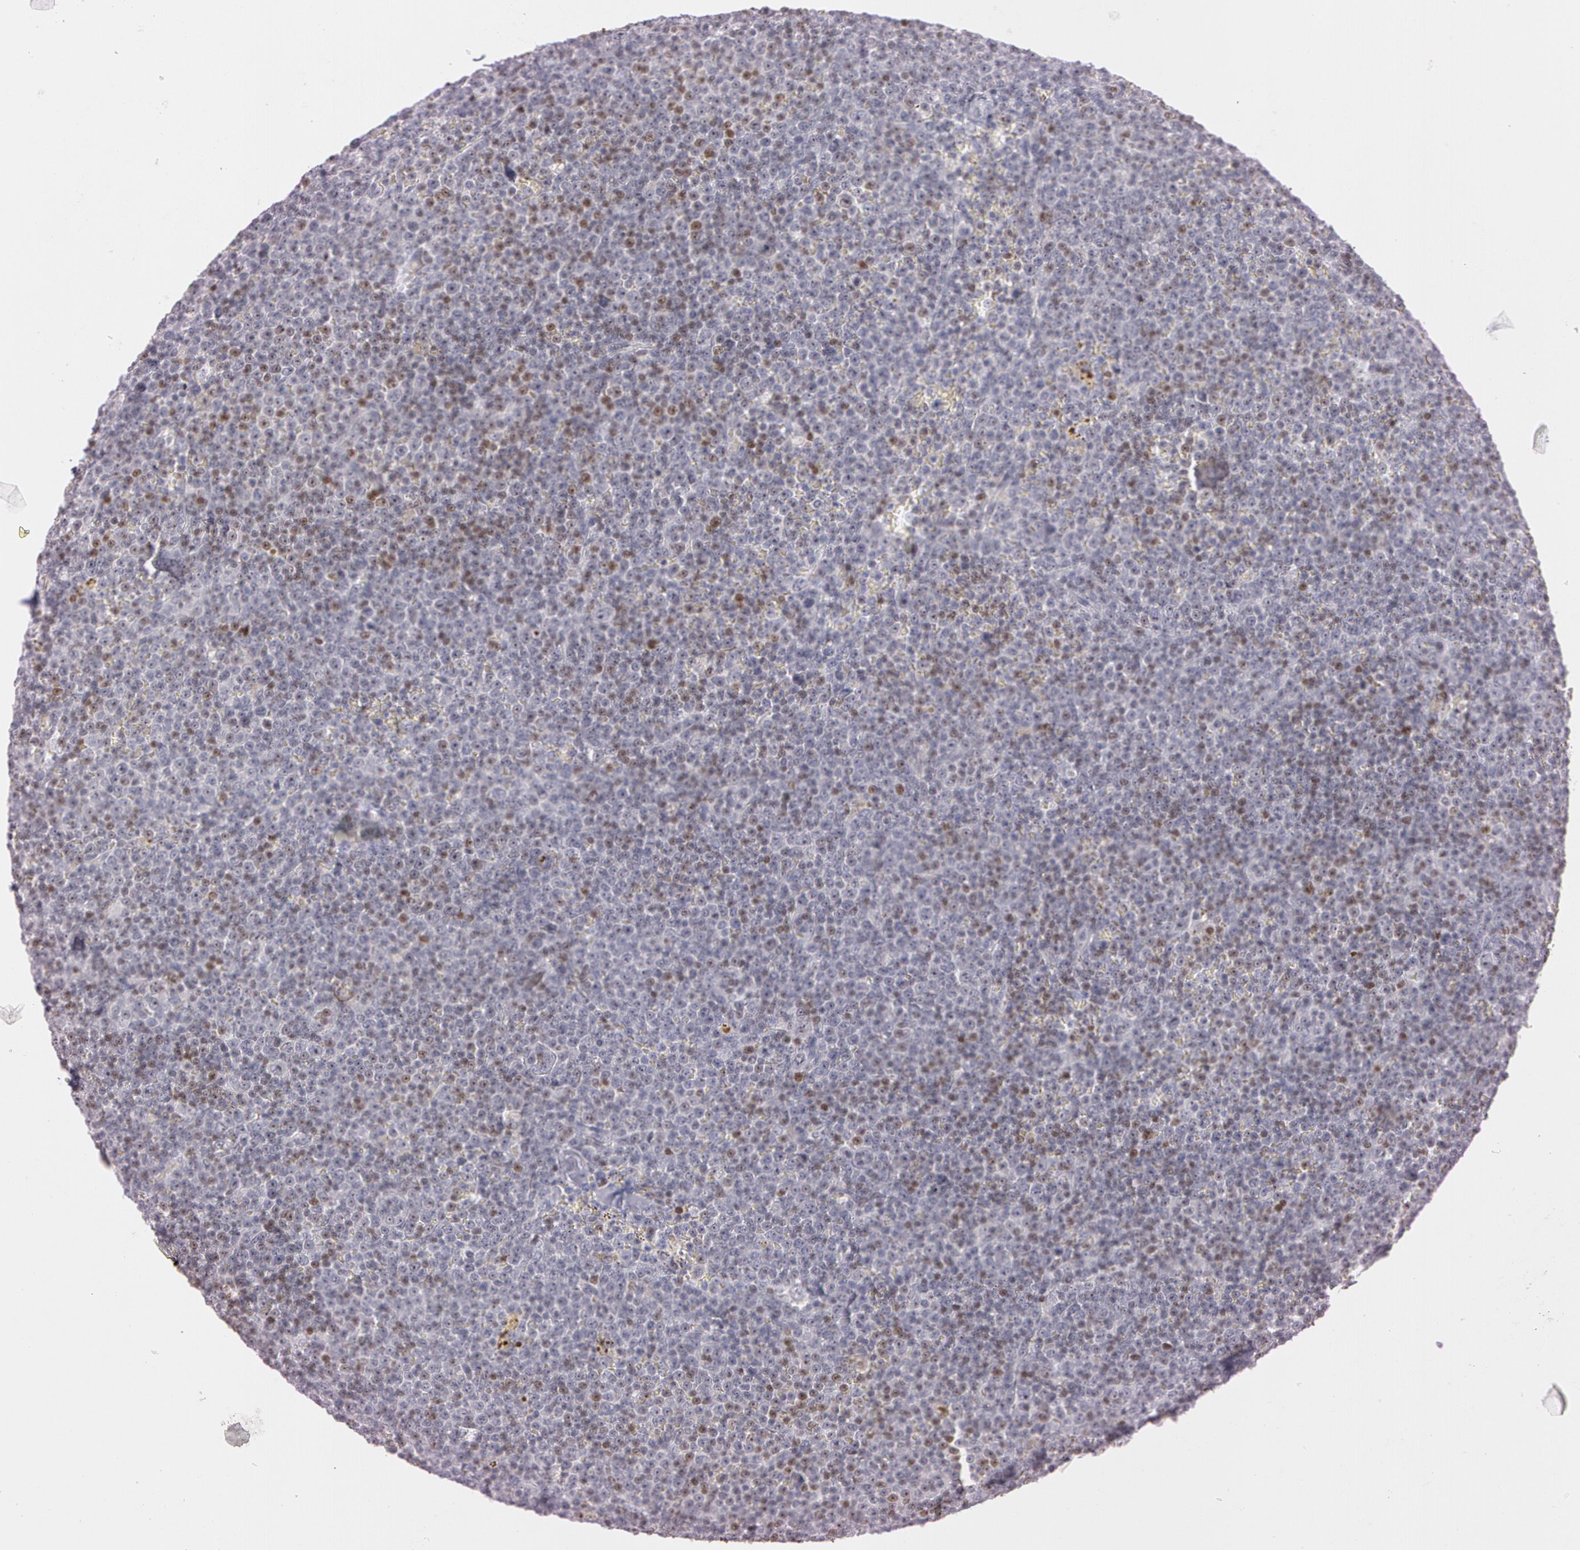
{"staining": {"intensity": "weak", "quantity": "<25%", "location": "nuclear"}, "tissue": "lymphoma", "cell_type": "Tumor cells", "image_type": "cancer", "snomed": [{"axis": "morphology", "description": "Malignant lymphoma, non-Hodgkin's type, Low grade"}, {"axis": "topography", "description": "Lymph node"}], "caption": "This image is of lymphoma stained with immunohistochemistry (IHC) to label a protein in brown with the nuclei are counter-stained blue. There is no positivity in tumor cells. Nuclei are stained in blue.", "gene": "FBL", "patient": {"sex": "male", "age": 50}}